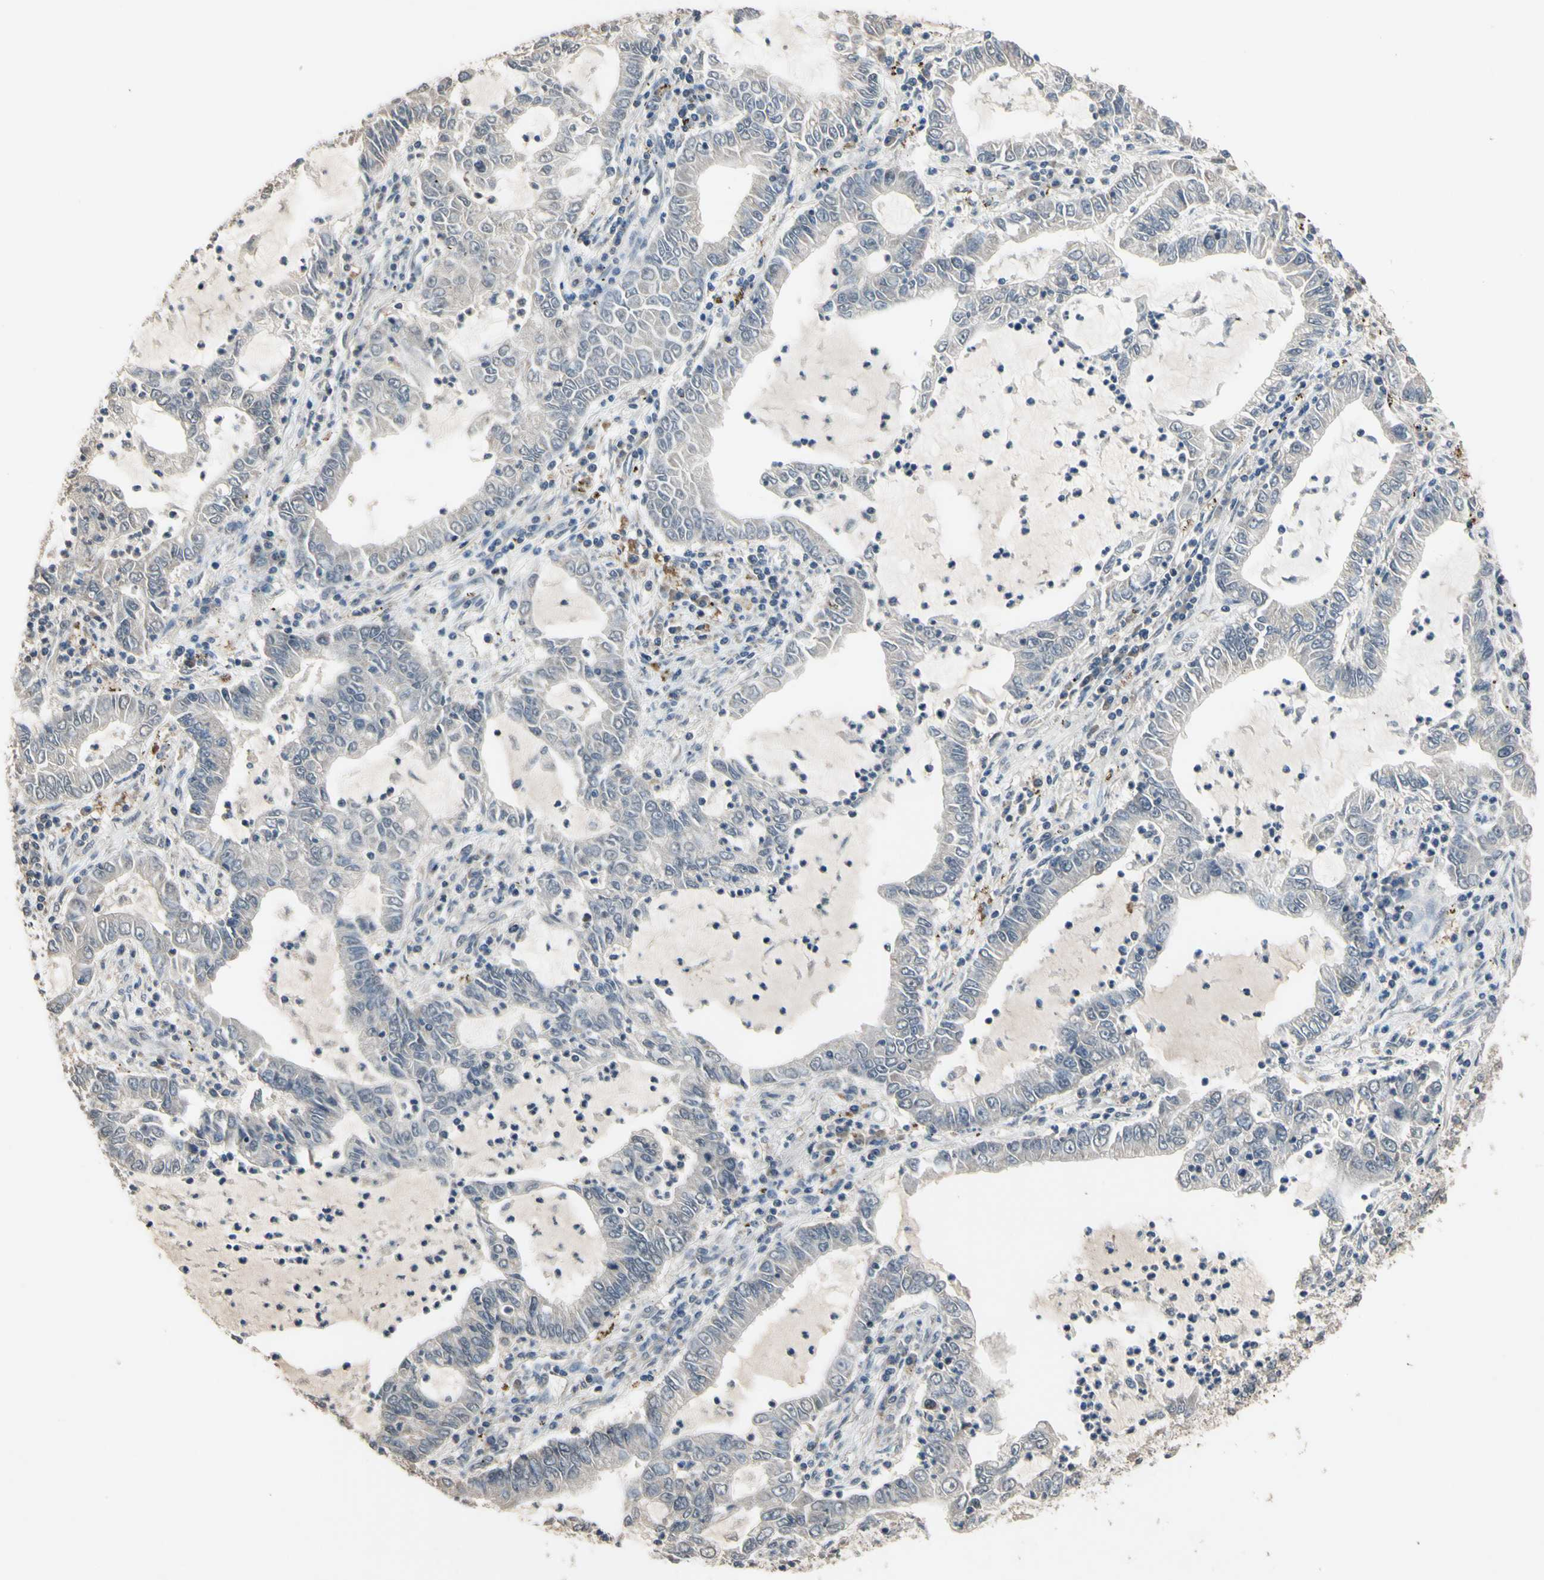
{"staining": {"intensity": "negative", "quantity": "none", "location": "none"}, "tissue": "lung cancer", "cell_type": "Tumor cells", "image_type": "cancer", "snomed": [{"axis": "morphology", "description": "Adenocarcinoma, NOS"}, {"axis": "topography", "description": "Lung"}], "caption": "The histopathology image demonstrates no significant positivity in tumor cells of adenocarcinoma (lung).", "gene": "ZNF174", "patient": {"sex": "female", "age": 51}}